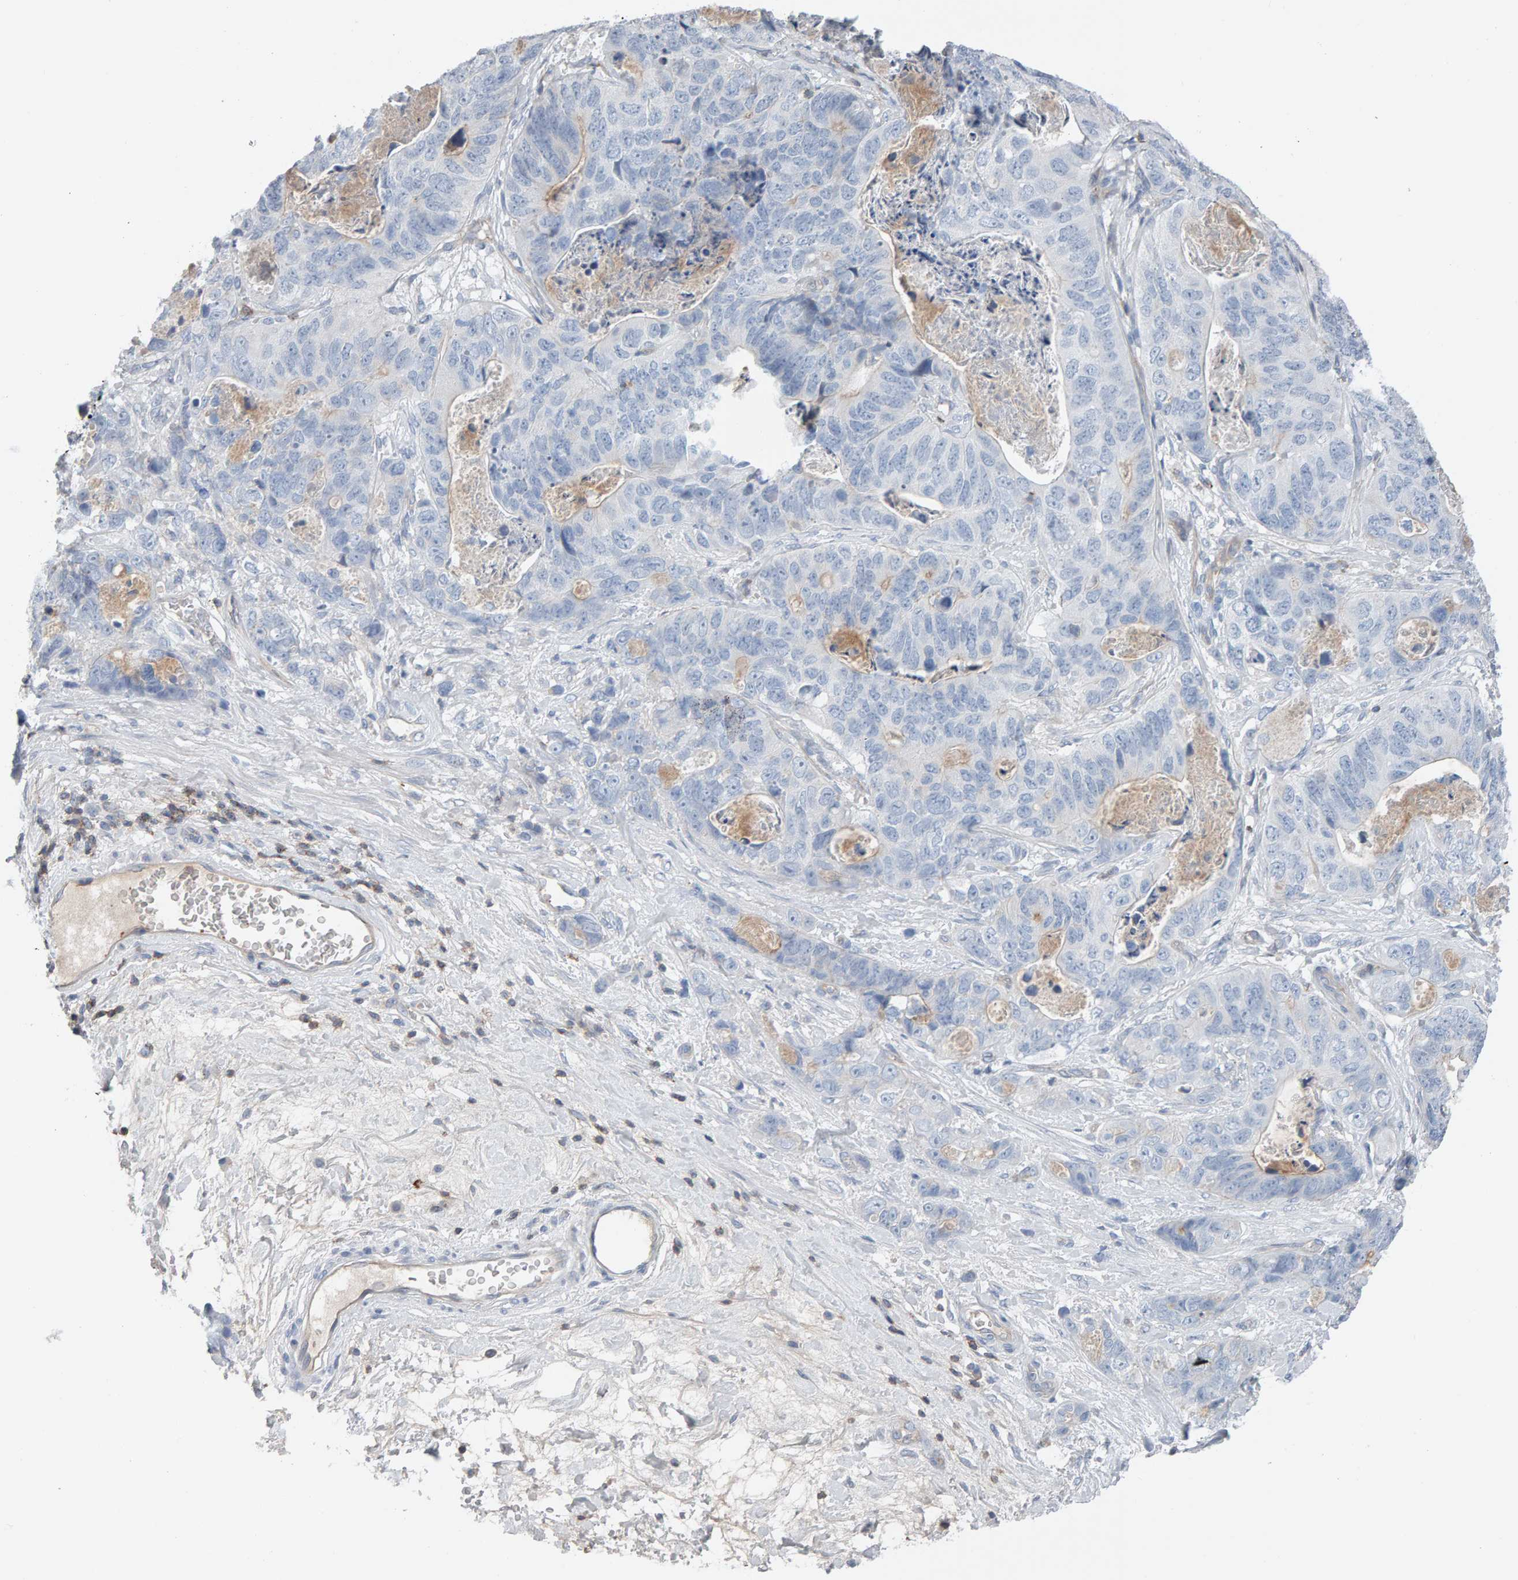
{"staining": {"intensity": "negative", "quantity": "none", "location": "none"}, "tissue": "stomach cancer", "cell_type": "Tumor cells", "image_type": "cancer", "snomed": [{"axis": "morphology", "description": "Normal tissue, NOS"}, {"axis": "morphology", "description": "Adenocarcinoma, NOS"}, {"axis": "topography", "description": "Stomach"}], "caption": "An immunohistochemistry (IHC) photomicrograph of adenocarcinoma (stomach) is shown. There is no staining in tumor cells of adenocarcinoma (stomach).", "gene": "FYN", "patient": {"sex": "female", "age": 89}}